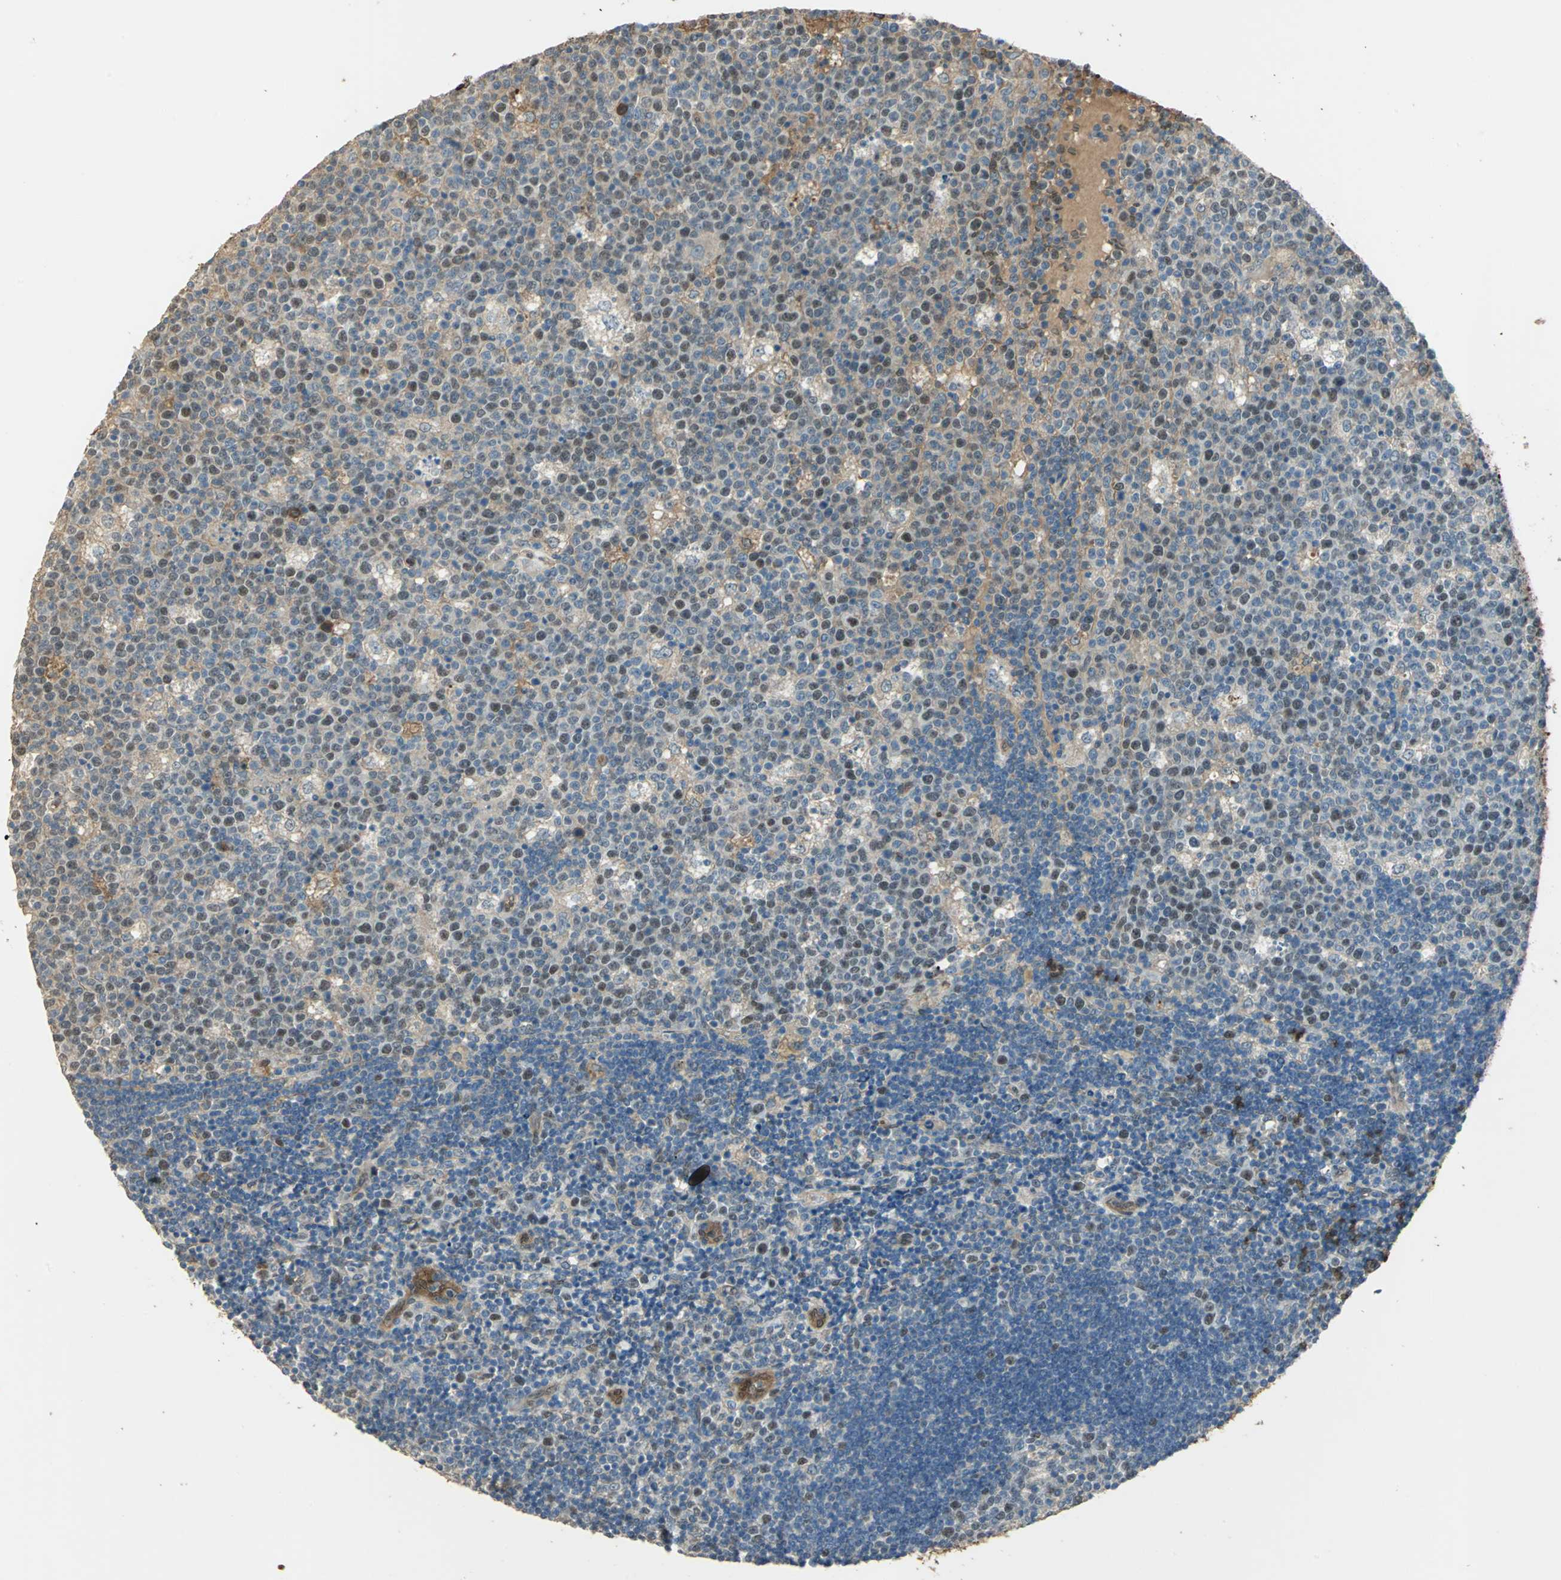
{"staining": {"intensity": "weak", "quantity": "25%-75%", "location": "cytoplasmic/membranous,nuclear"}, "tissue": "lymph node", "cell_type": "Germinal center cells", "image_type": "normal", "snomed": [{"axis": "morphology", "description": "Normal tissue, NOS"}, {"axis": "topography", "description": "Lymph node"}, {"axis": "topography", "description": "Salivary gland"}], "caption": "A high-resolution image shows immunohistochemistry (IHC) staining of unremarkable lymph node, which shows weak cytoplasmic/membranous,nuclear staining in about 25%-75% of germinal center cells. The protein of interest is stained brown, and the nuclei are stained in blue (DAB (3,3'-diaminobenzidine) IHC with brightfield microscopy, high magnification).", "gene": "DDAH1", "patient": {"sex": "male", "age": 8}}